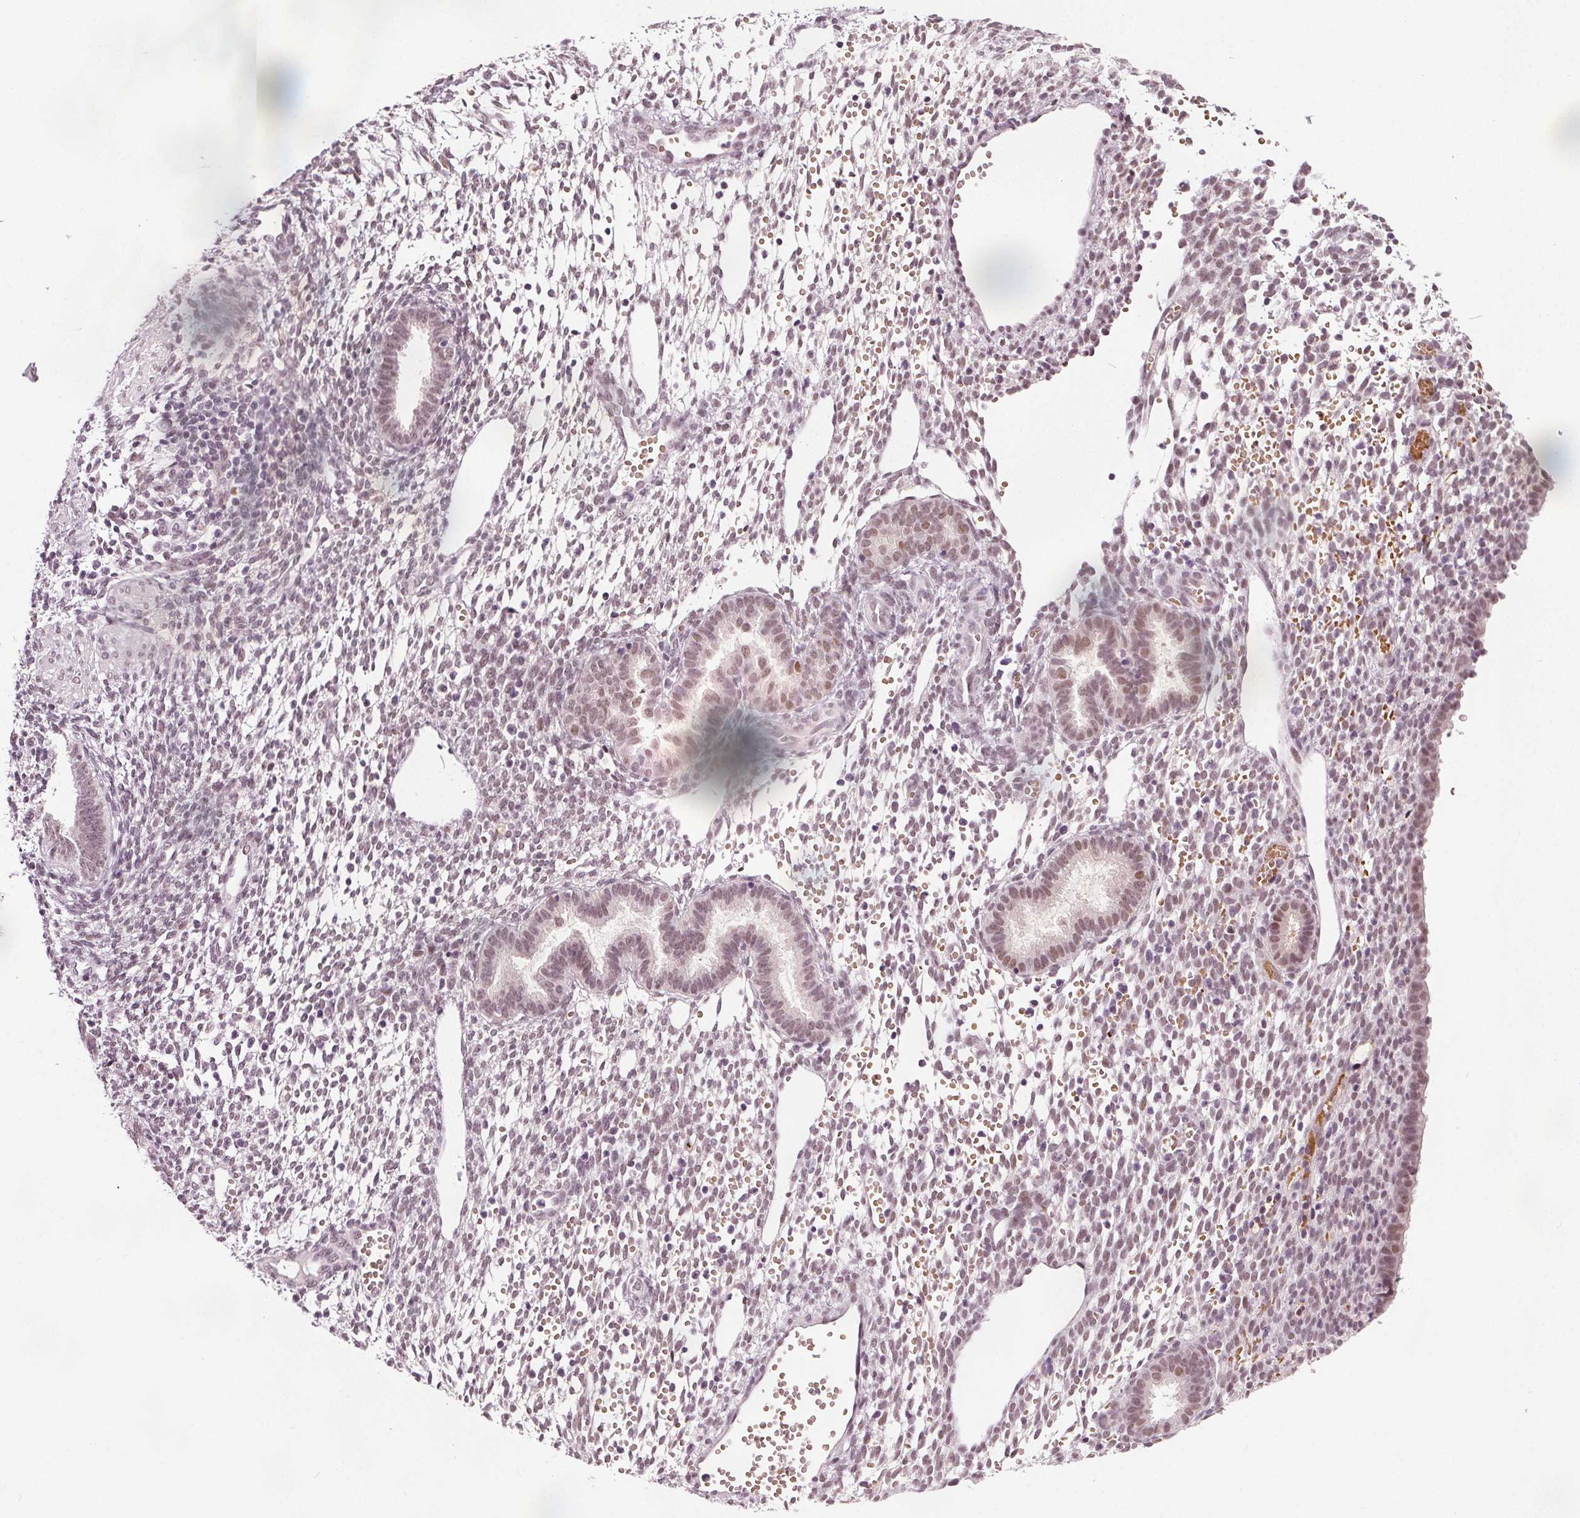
{"staining": {"intensity": "weak", "quantity": ">75%", "location": "nuclear"}, "tissue": "endometrium", "cell_type": "Cells in endometrial stroma", "image_type": "normal", "snomed": [{"axis": "morphology", "description": "Normal tissue, NOS"}, {"axis": "topography", "description": "Endometrium"}], "caption": "Unremarkable endometrium shows weak nuclear positivity in approximately >75% of cells in endometrial stroma, visualized by immunohistochemistry. The staining is performed using DAB (3,3'-diaminobenzidine) brown chromogen to label protein expression. The nuclei are counter-stained blue using hematoxylin.", "gene": "IWS1", "patient": {"sex": "female", "age": 36}}